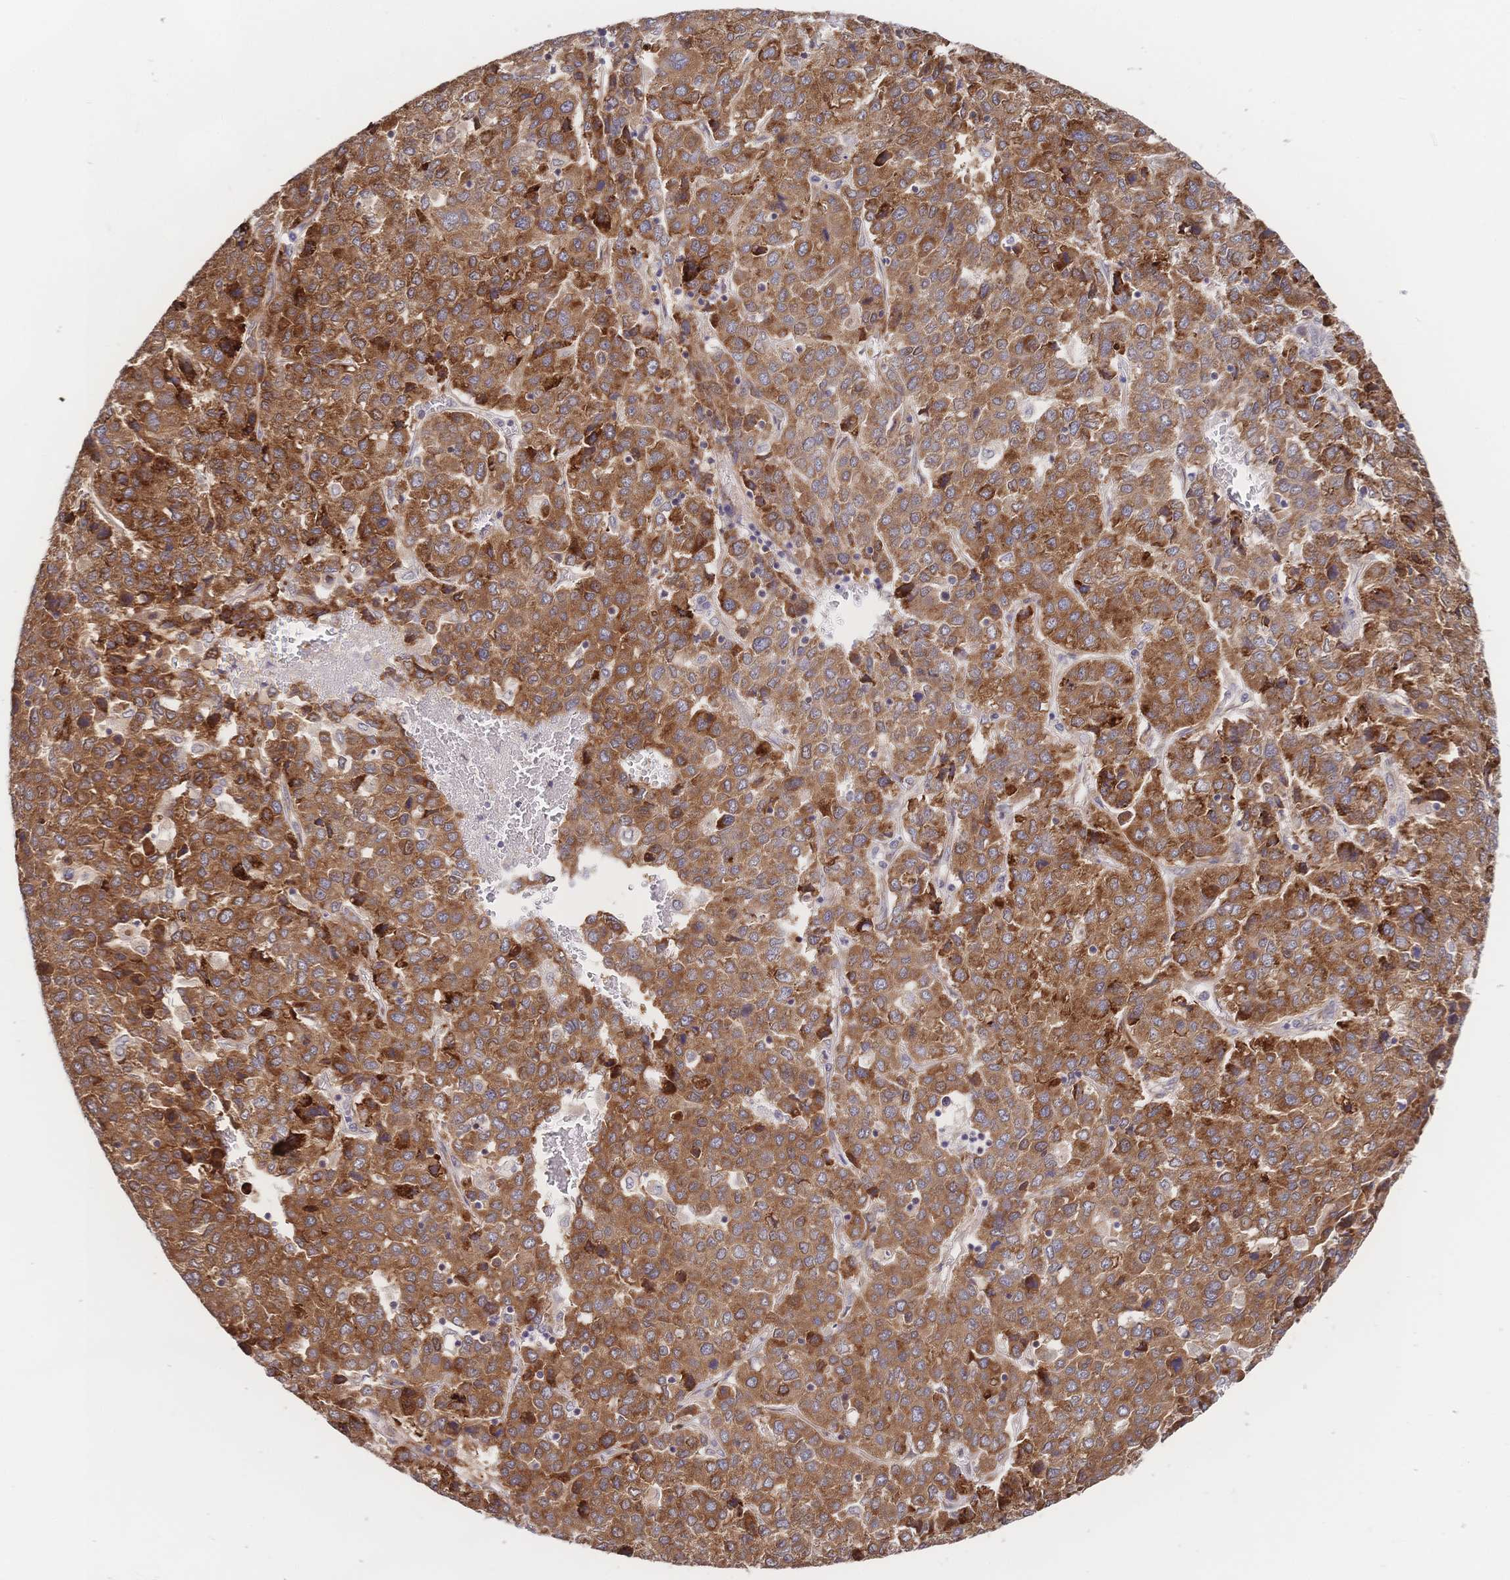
{"staining": {"intensity": "moderate", "quantity": ">75%", "location": "cytoplasmic/membranous"}, "tissue": "liver cancer", "cell_type": "Tumor cells", "image_type": "cancer", "snomed": [{"axis": "morphology", "description": "Carcinoma, Hepatocellular, NOS"}, {"axis": "topography", "description": "Liver"}], "caption": "The image exhibits immunohistochemical staining of hepatocellular carcinoma (liver). There is moderate cytoplasmic/membranous staining is appreciated in approximately >75% of tumor cells.", "gene": "LMO4", "patient": {"sex": "male", "age": 69}}